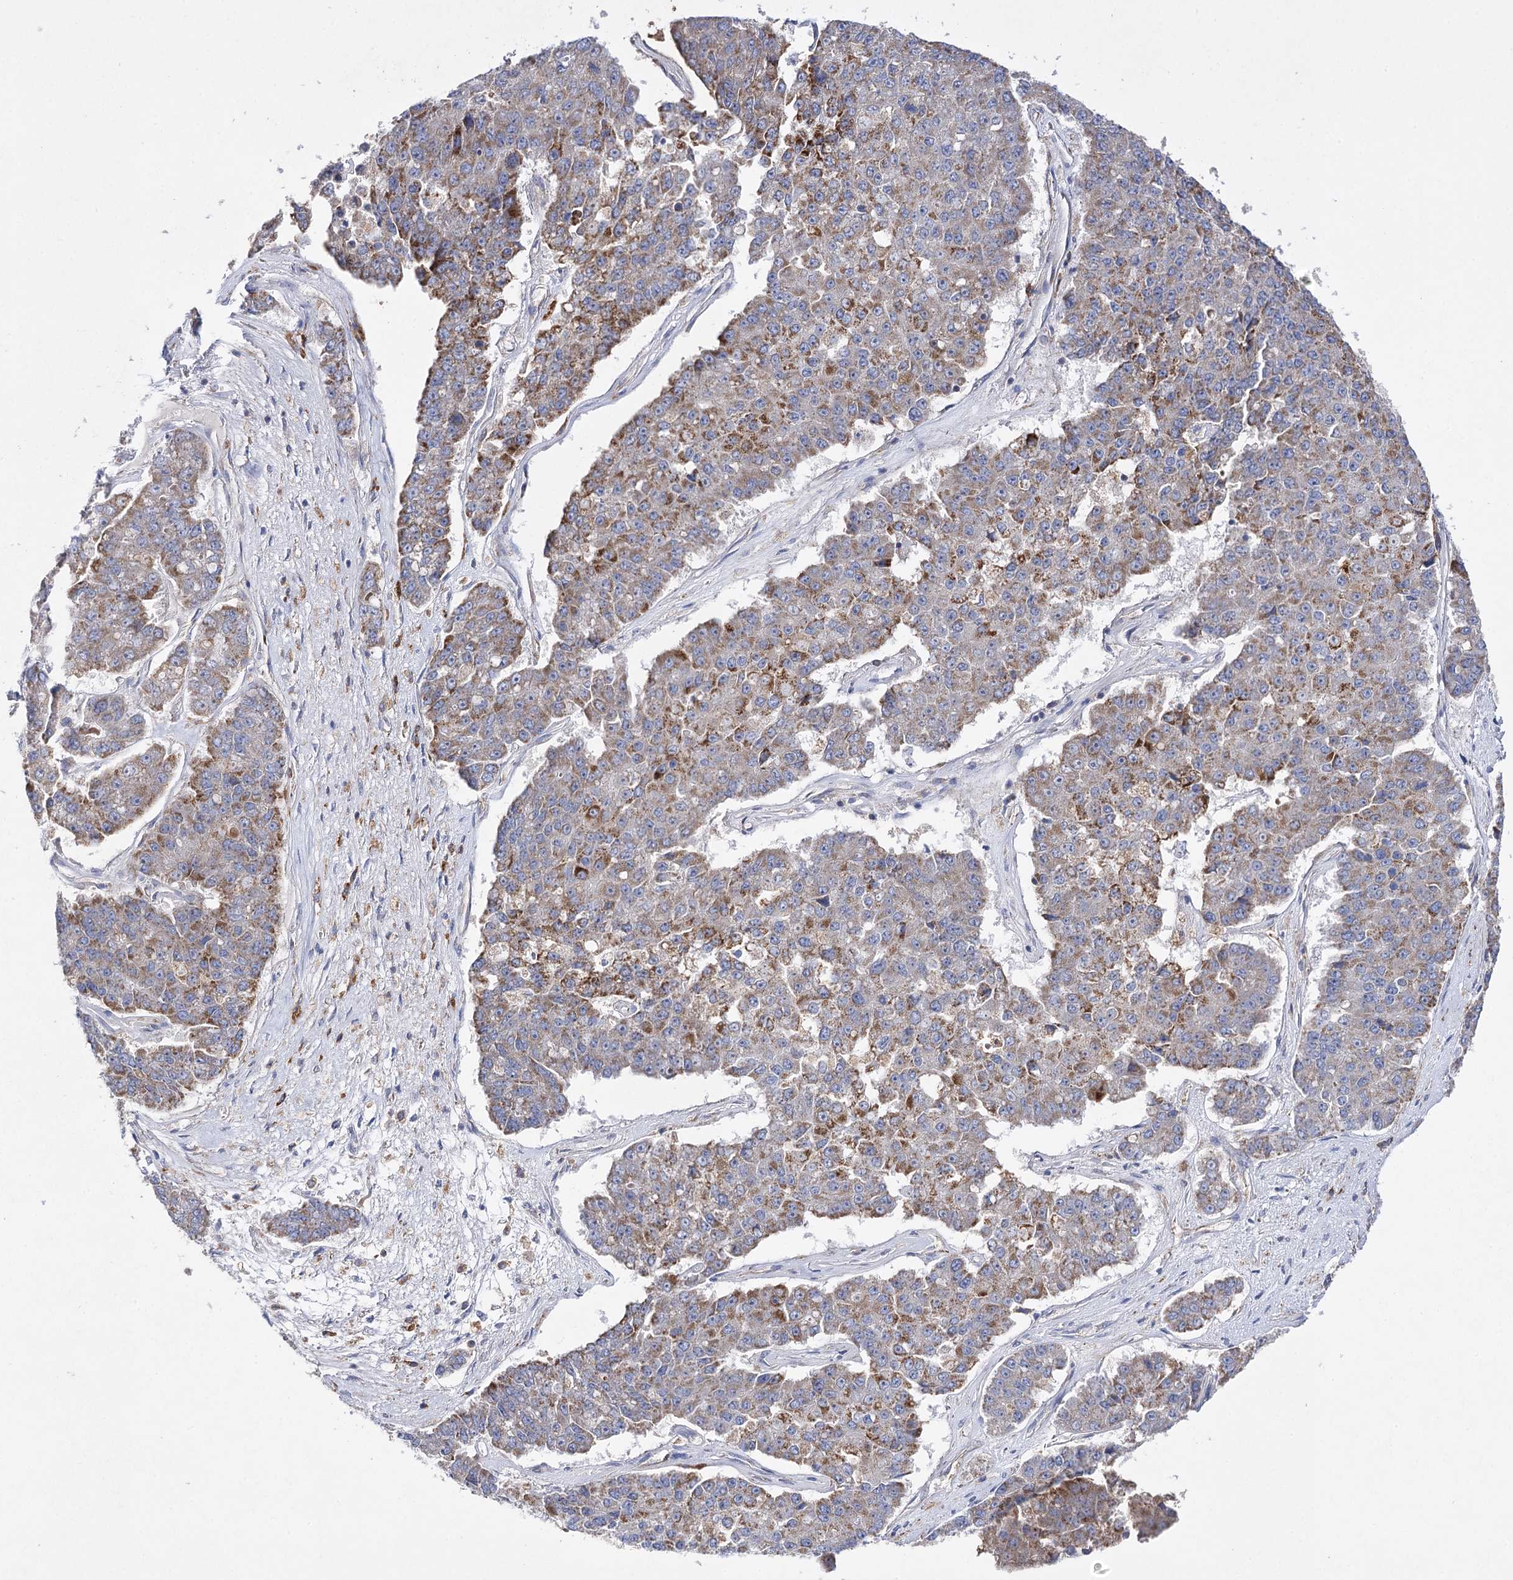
{"staining": {"intensity": "moderate", "quantity": ">75%", "location": "cytoplasmic/membranous"}, "tissue": "pancreatic cancer", "cell_type": "Tumor cells", "image_type": "cancer", "snomed": [{"axis": "morphology", "description": "Adenocarcinoma, NOS"}, {"axis": "topography", "description": "Pancreas"}], "caption": "Immunohistochemistry (IHC) photomicrograph of neoplastic tissue: human pancreatic cancer (adenocarcinoma) stained using IHC reveals medium levels of moderate protein expression localized specifically in the cytoplasmic/membranous of tumor cells, appearing as a cytoplasmic/membranous brown color.", "gene": "COX15", "patient": {"sex": "male", "age": 50}}